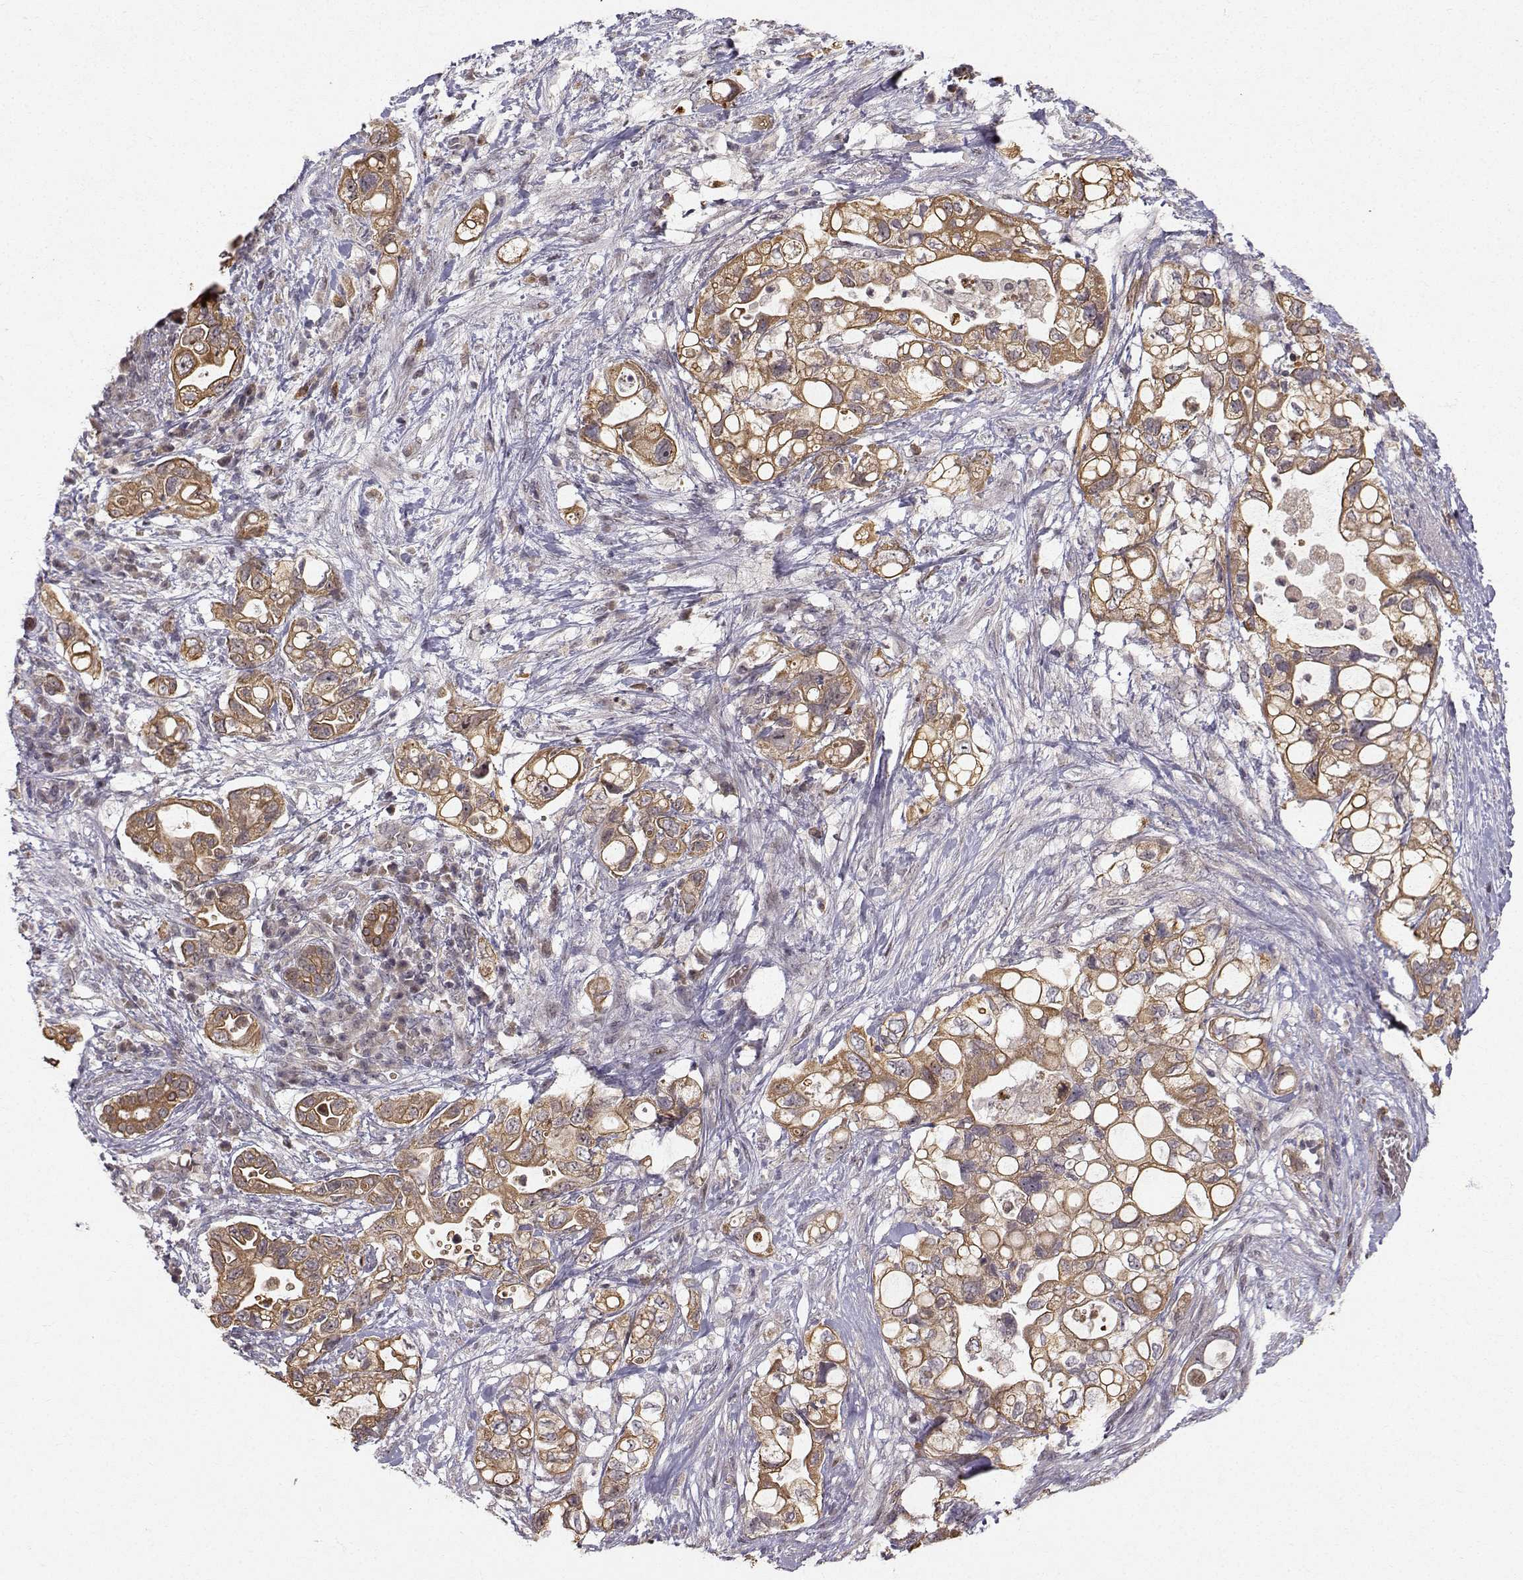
{"staining": {"intensity": "strong", "quantity": ">75%", "location": "cytoplasmic/membranous"}, "tissue": "pancreatic cancer", "cell_type": "Tumor cells", "image_type": "cancer", "snomed": [{"axis": "morphology", "description": "Adenocarcinoma, NOS"}, {"axis": "topography", "description": "Pancreas"}], "caption": "IHC image of neoplastic tissue: pancreatic adenocarcinoma stained using IHC demonstrates high levels of strong protein expression localized specifically in the cytoplasmic/membranous of tumor cells, appearing as a cytoplasmic/membranous brown color.", "gene": "APC", "patient": {"sex": "female", "age": 72}}